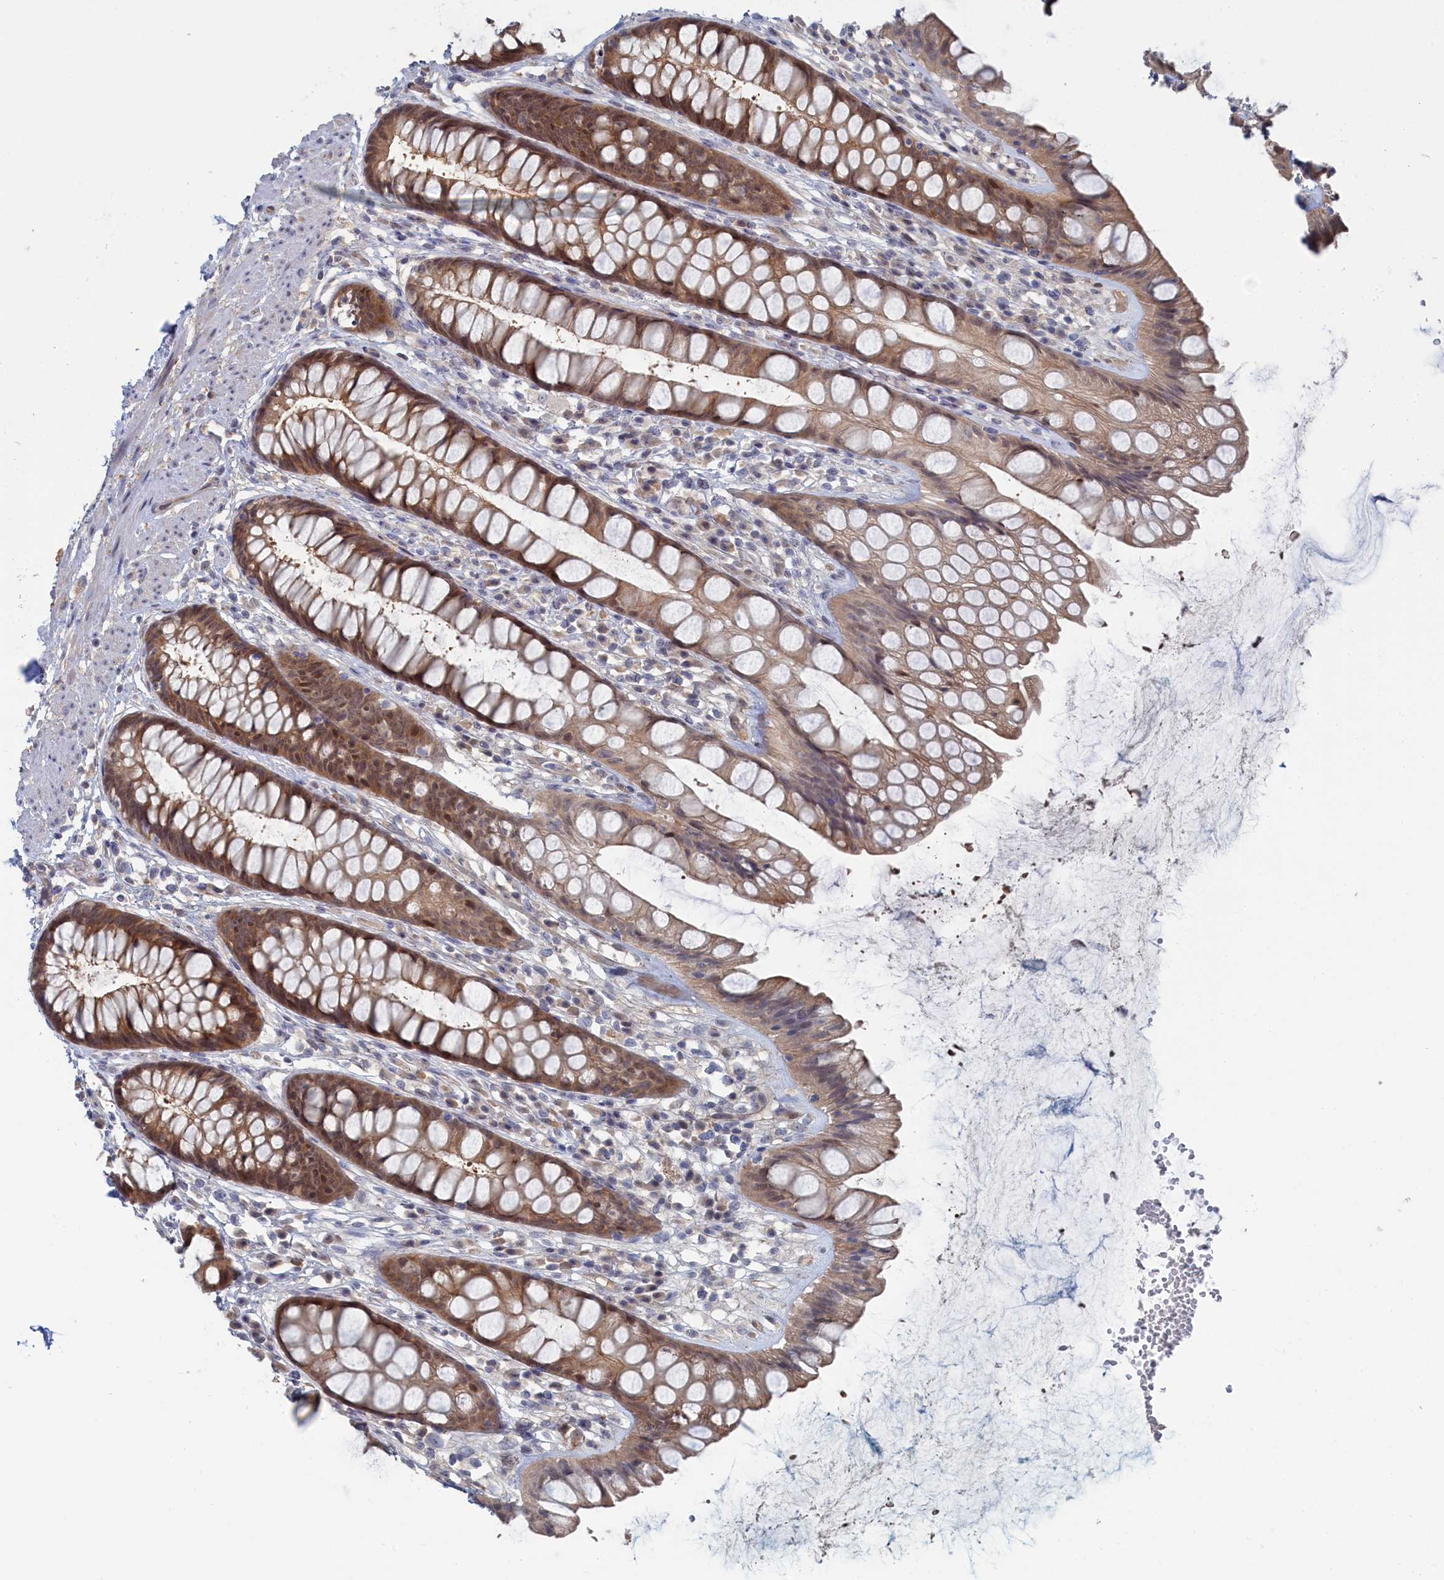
{"staining": {"intensity": "moderate", "quantity": ">75%", "location": "cytoplasmic/membranous,nuclear"}, "tissue": "rectum", "cell_type": "Glandular cells", "image_type": "normal", "snomed": [{"axis": "morphology", "description": "Normal tissue, NOS"}, {"axis": "topography", "description": "Rectum"}], "caption": "A medium amount of moderate cytoplasmic/membranous,nuclear positivity is appreciated in approximately >75% of glandular cells in benign rectum.", "gene": "IRGQ", "patient": {"sex": "male", "age": 74}}